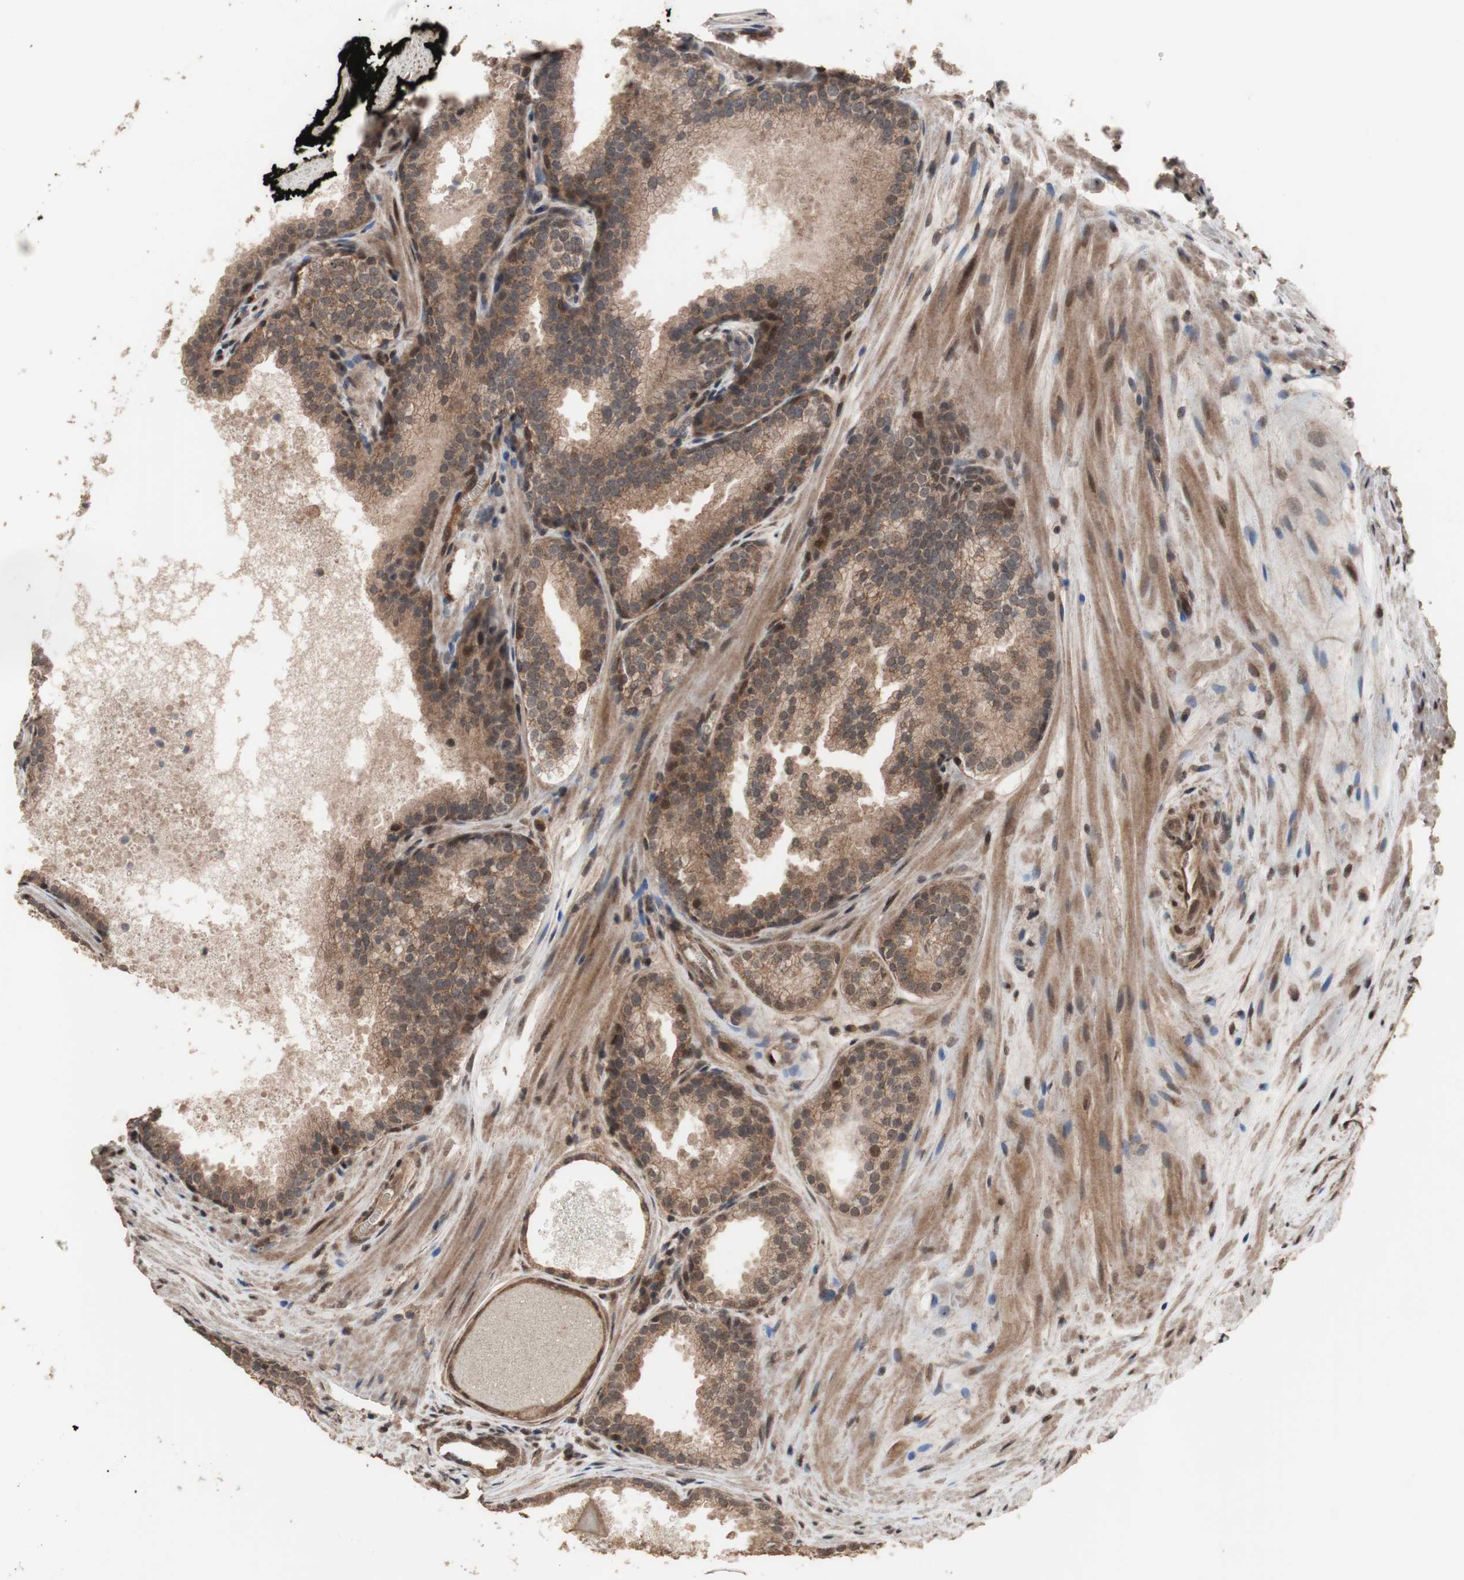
{"staining": {"intensity": "moderate", "quantity": ">75%", "location": "cytoplasmic/membranous,nuclear"}, "tissue": "prostate cancer", "cell_type": "Tumor cells", "image_type": "cancer", "snomed": [{"axis": "morphology", "description": "Adenocarcinoma, Low grade"}, {"axis": "topography", "description": "Prostate"}], "caption": "Prostate low-grade adenocarcinoma tissue reveals moderate cytoplasmic/membranous and nuclear staining in approximately >75% of tumor cells, visualized by immunohistochemistry.", "gene": "KANSL1", "patient": {"sex": "male", "age": 60}}